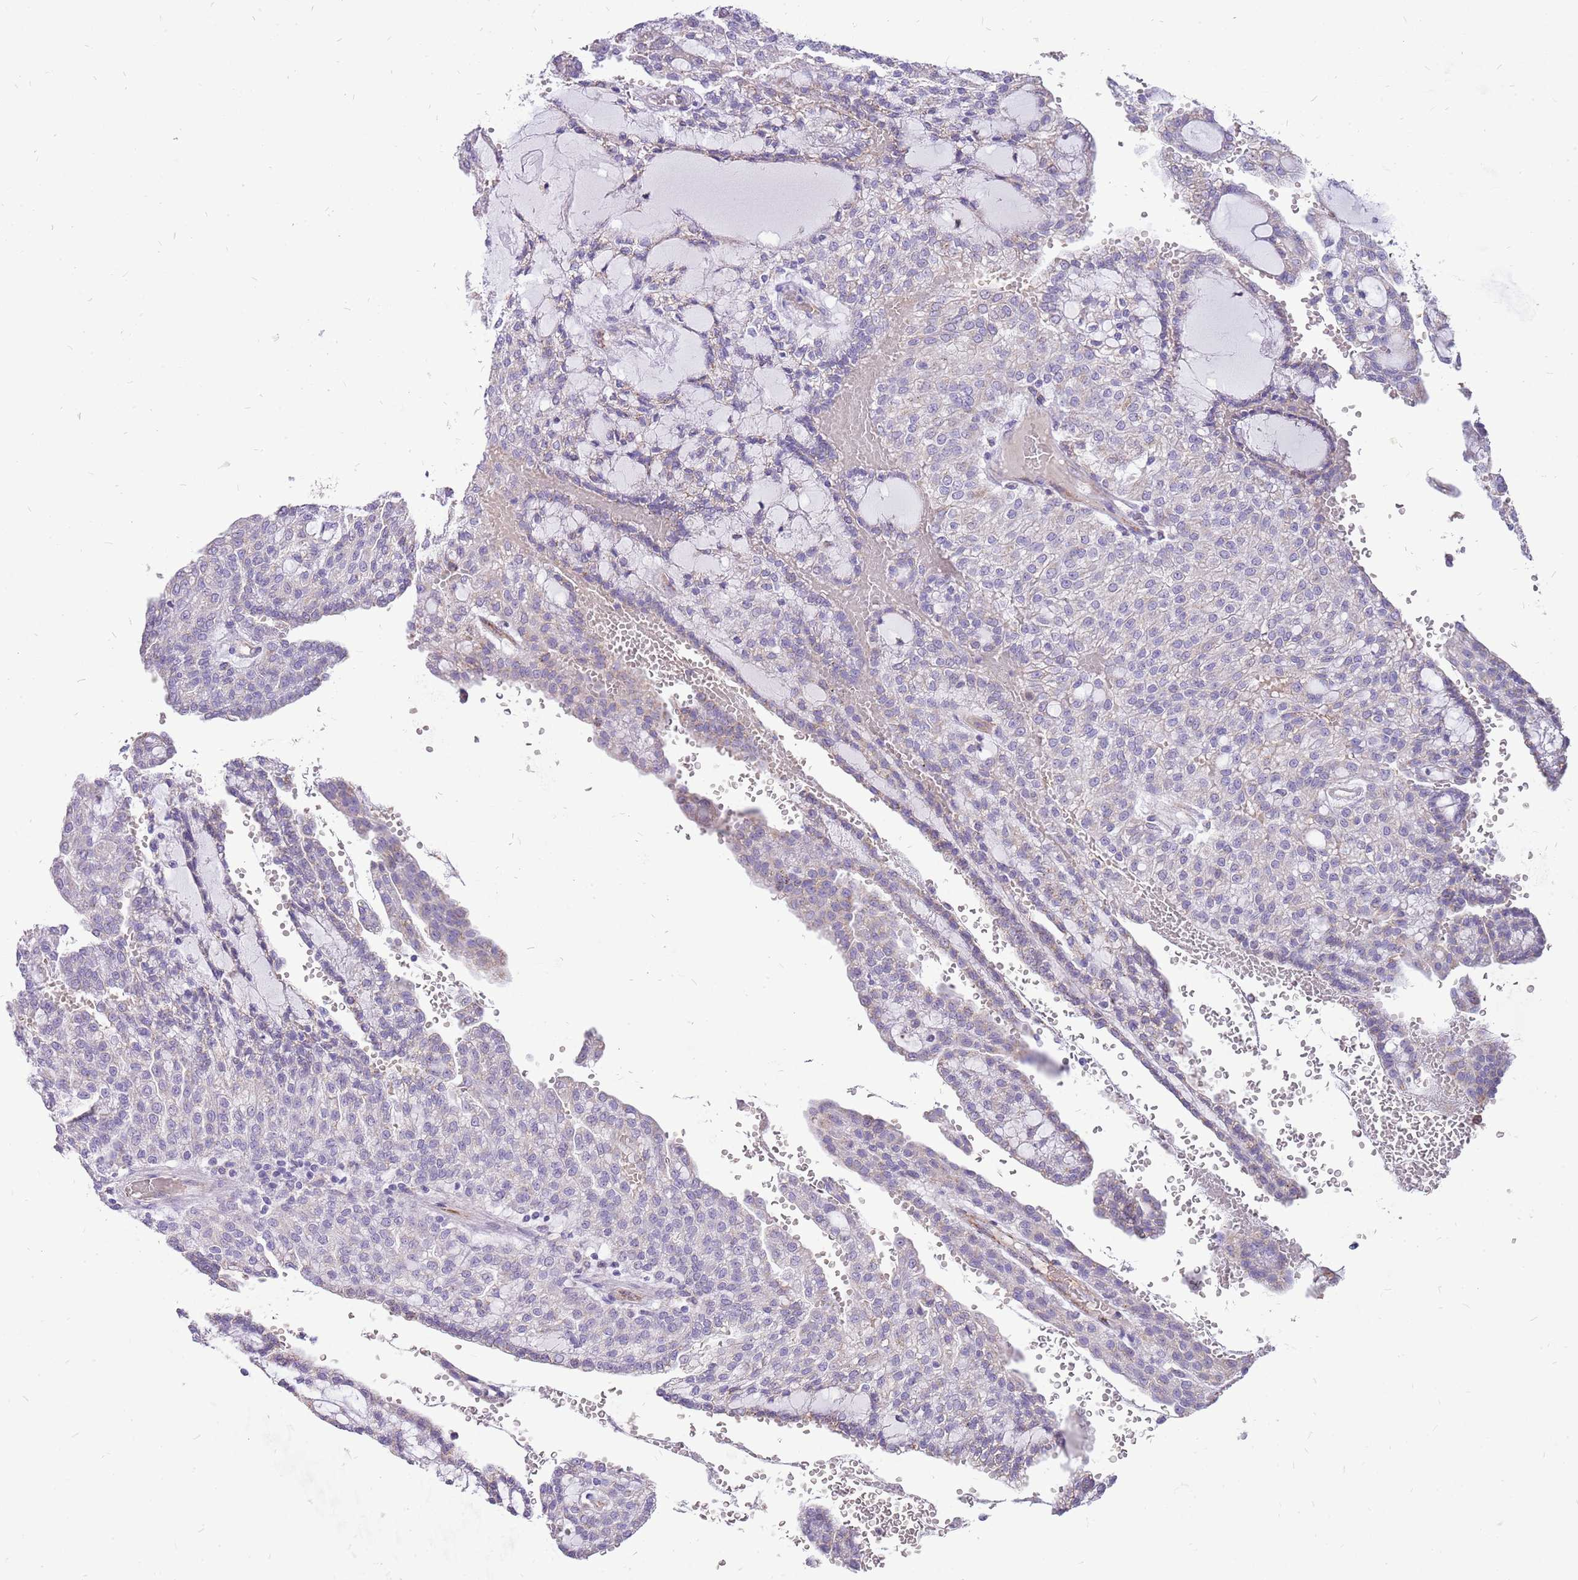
{"staining": {"intensity": "negative", "quantity": "none", "location": "none"}, "tissue": "renal cancer", "cell_type": "Tumor cells", "image_type": "cancer", "snomed": [{"axis": "morphology", "description": "Adenocarcinoma, NOS"}, {"axis": "topography", "description": "Kidney"}], "caption": "Immunohistochemistry (IHC) histopathology image of human renal cancer stained for a protein (brown), which reveals no positivity in tumor cells. The staining is performed using DAB (3,3'-diaminobenzidine) brown chromogen with nuclei counter-stained in using hematoxylin.", "gene": "PCNX1", "patient": {"sex": "male", "age": 63}}